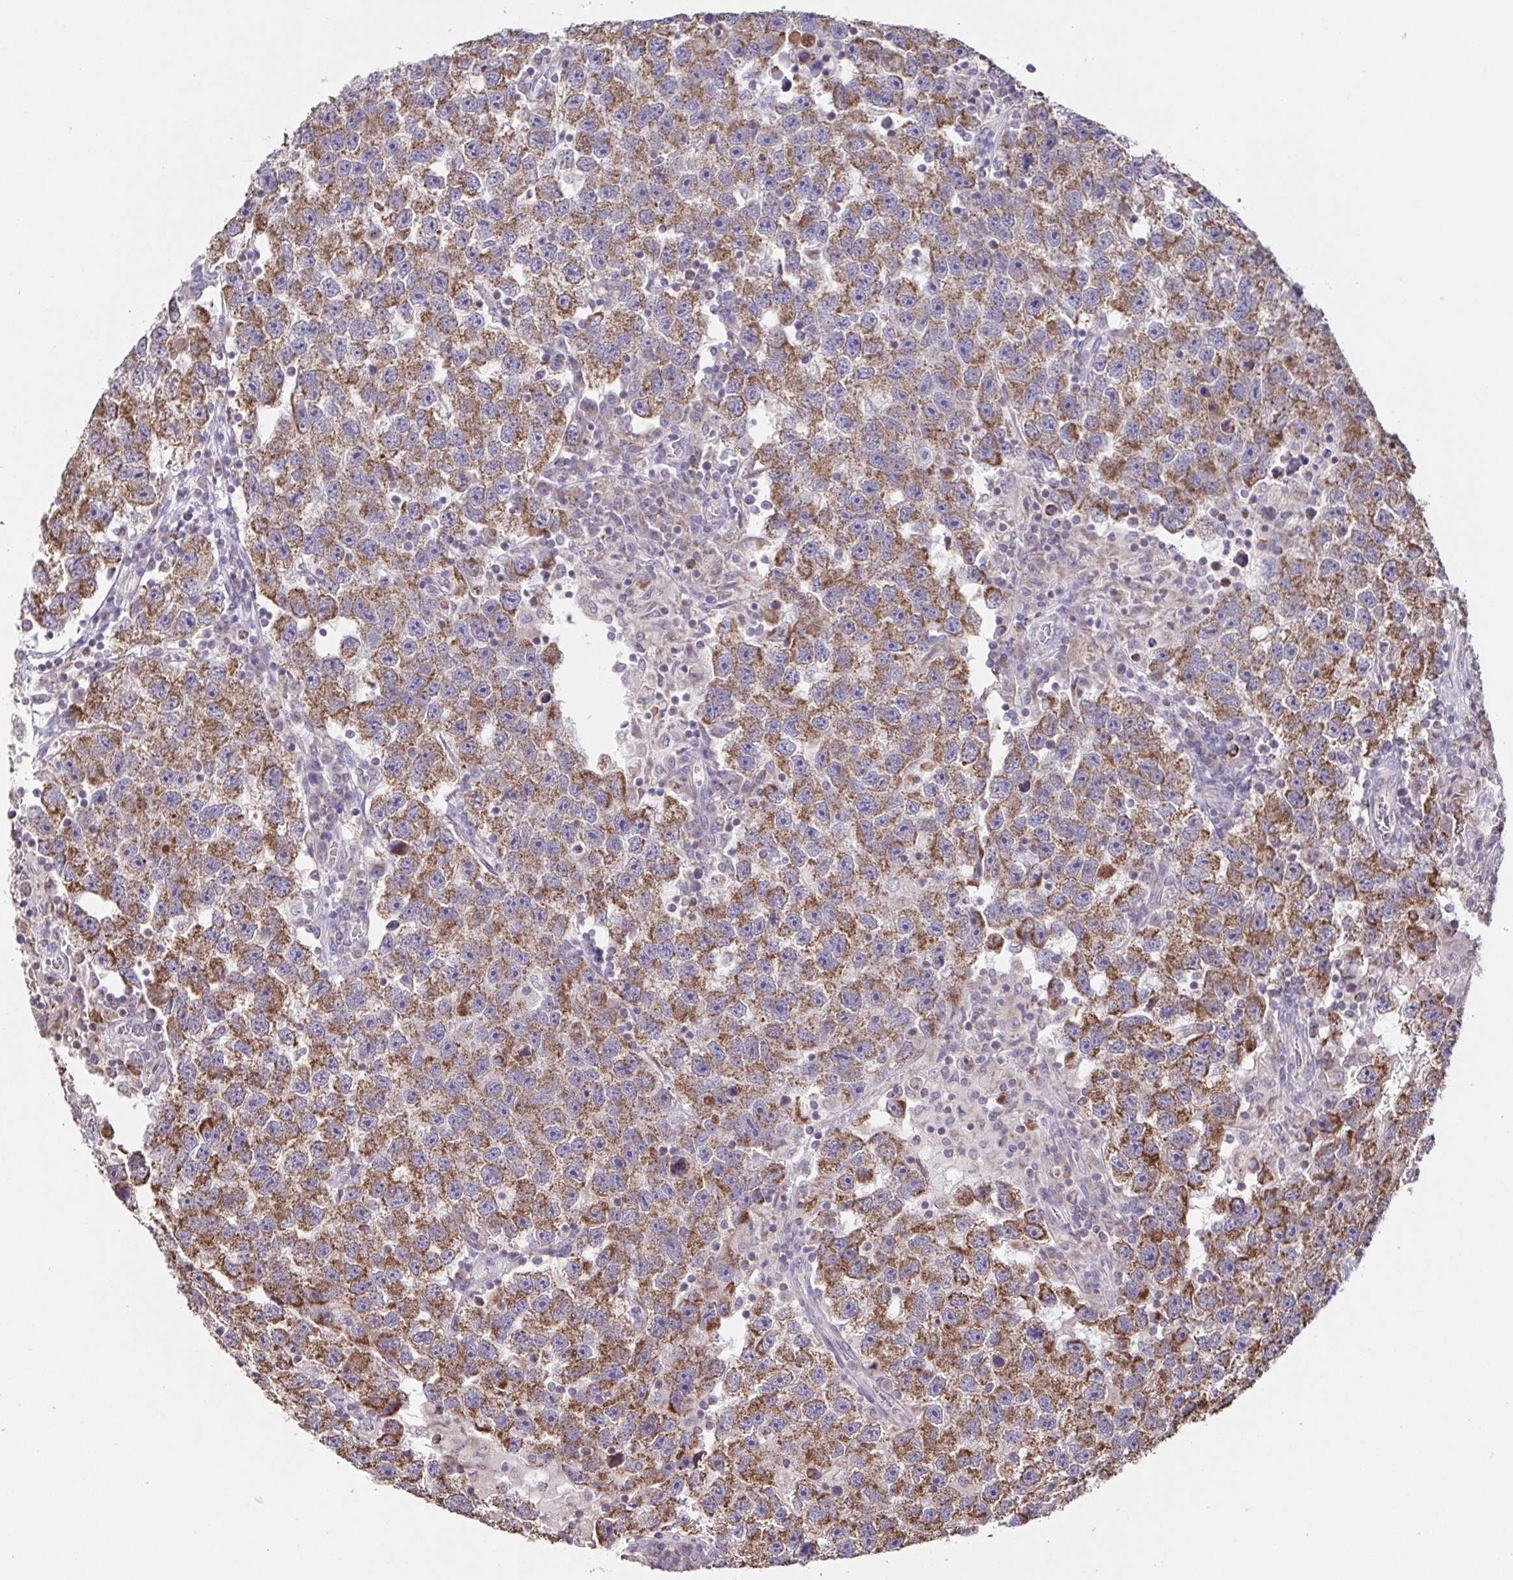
{"staining": {"intensity": "strong", "quantity": ">75%", "location": "cytoplasmic/membranous"}, "tissue": "testis cancer", "cell_type": "Tumor cells", "image_type": "cancer", "snomed": [{"axis": "morphology", "description": "Seminoma, NOS"}, {"axis": "topography", "description": "Testis"}], "caption": "Immunohistochemistry (IHC) image of testis cancer stained for a protein (brown), which exhibits high levels of strong cytoplasmic/membranous positivity in about >75% of tumor cells.", "gene": "DIP2B", "patient": {"sex": "male", "age": 26}}